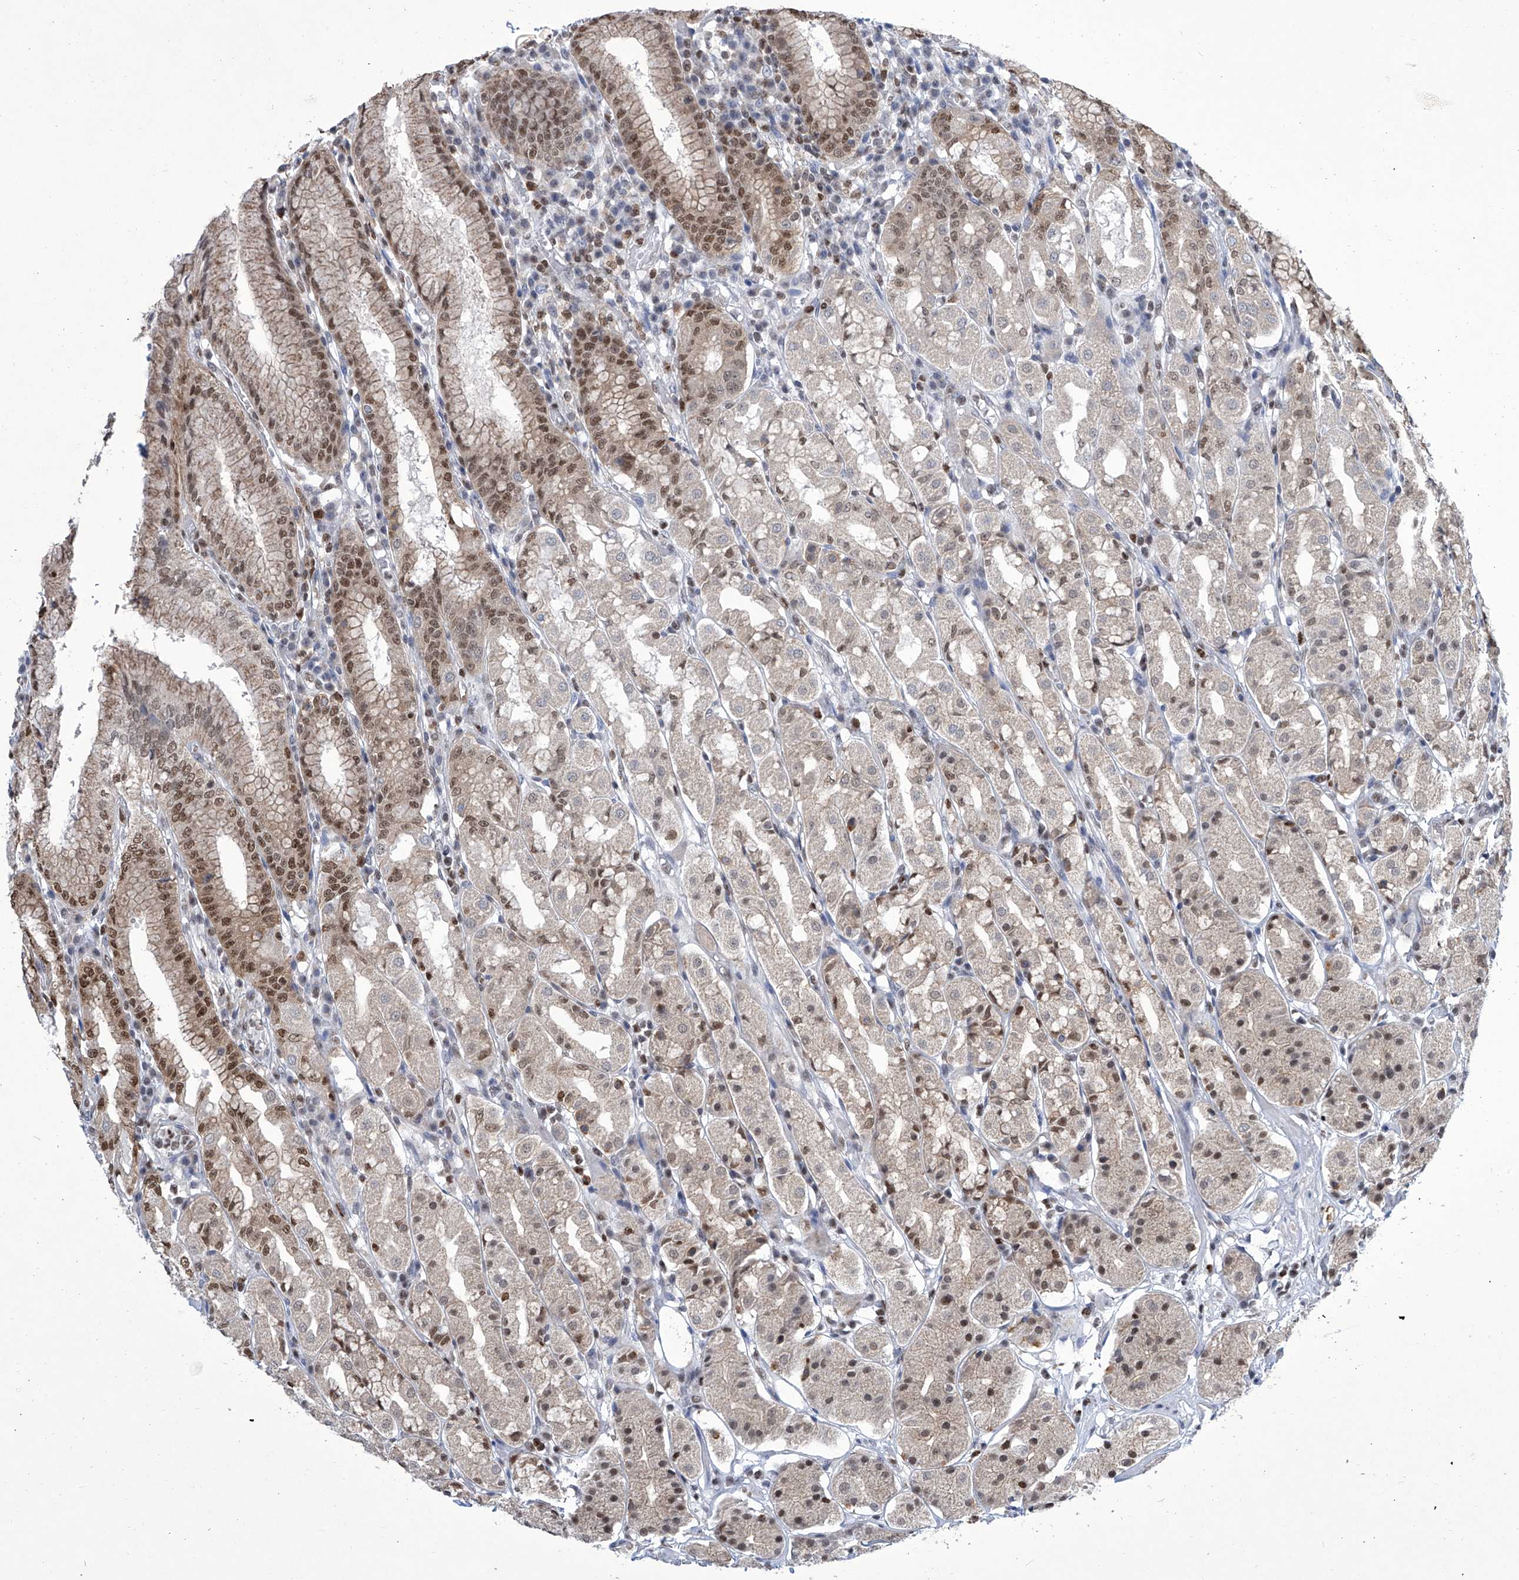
{"staining": {"intensity": "moderate", "quantity": ">75%", "location": "nuclear"}, "tissue": "stomach", "cell_type": "Glandular cells", "image_type": "normal", "snomed": [{"axis": "morphology", "description": "Normal tissue, NOS"}, {"axis": "topography", "description": "Stomach"}, {"axis": "topography", "description": "Stomach, lower"}], "caption": "Immunohistochemical staining of benign human stomach reveals moderate nuclear protein positivity in approximately >75% of glandular cells.", "gene": "SREBF2", "patient": {"sex": "female", "age": 56}}